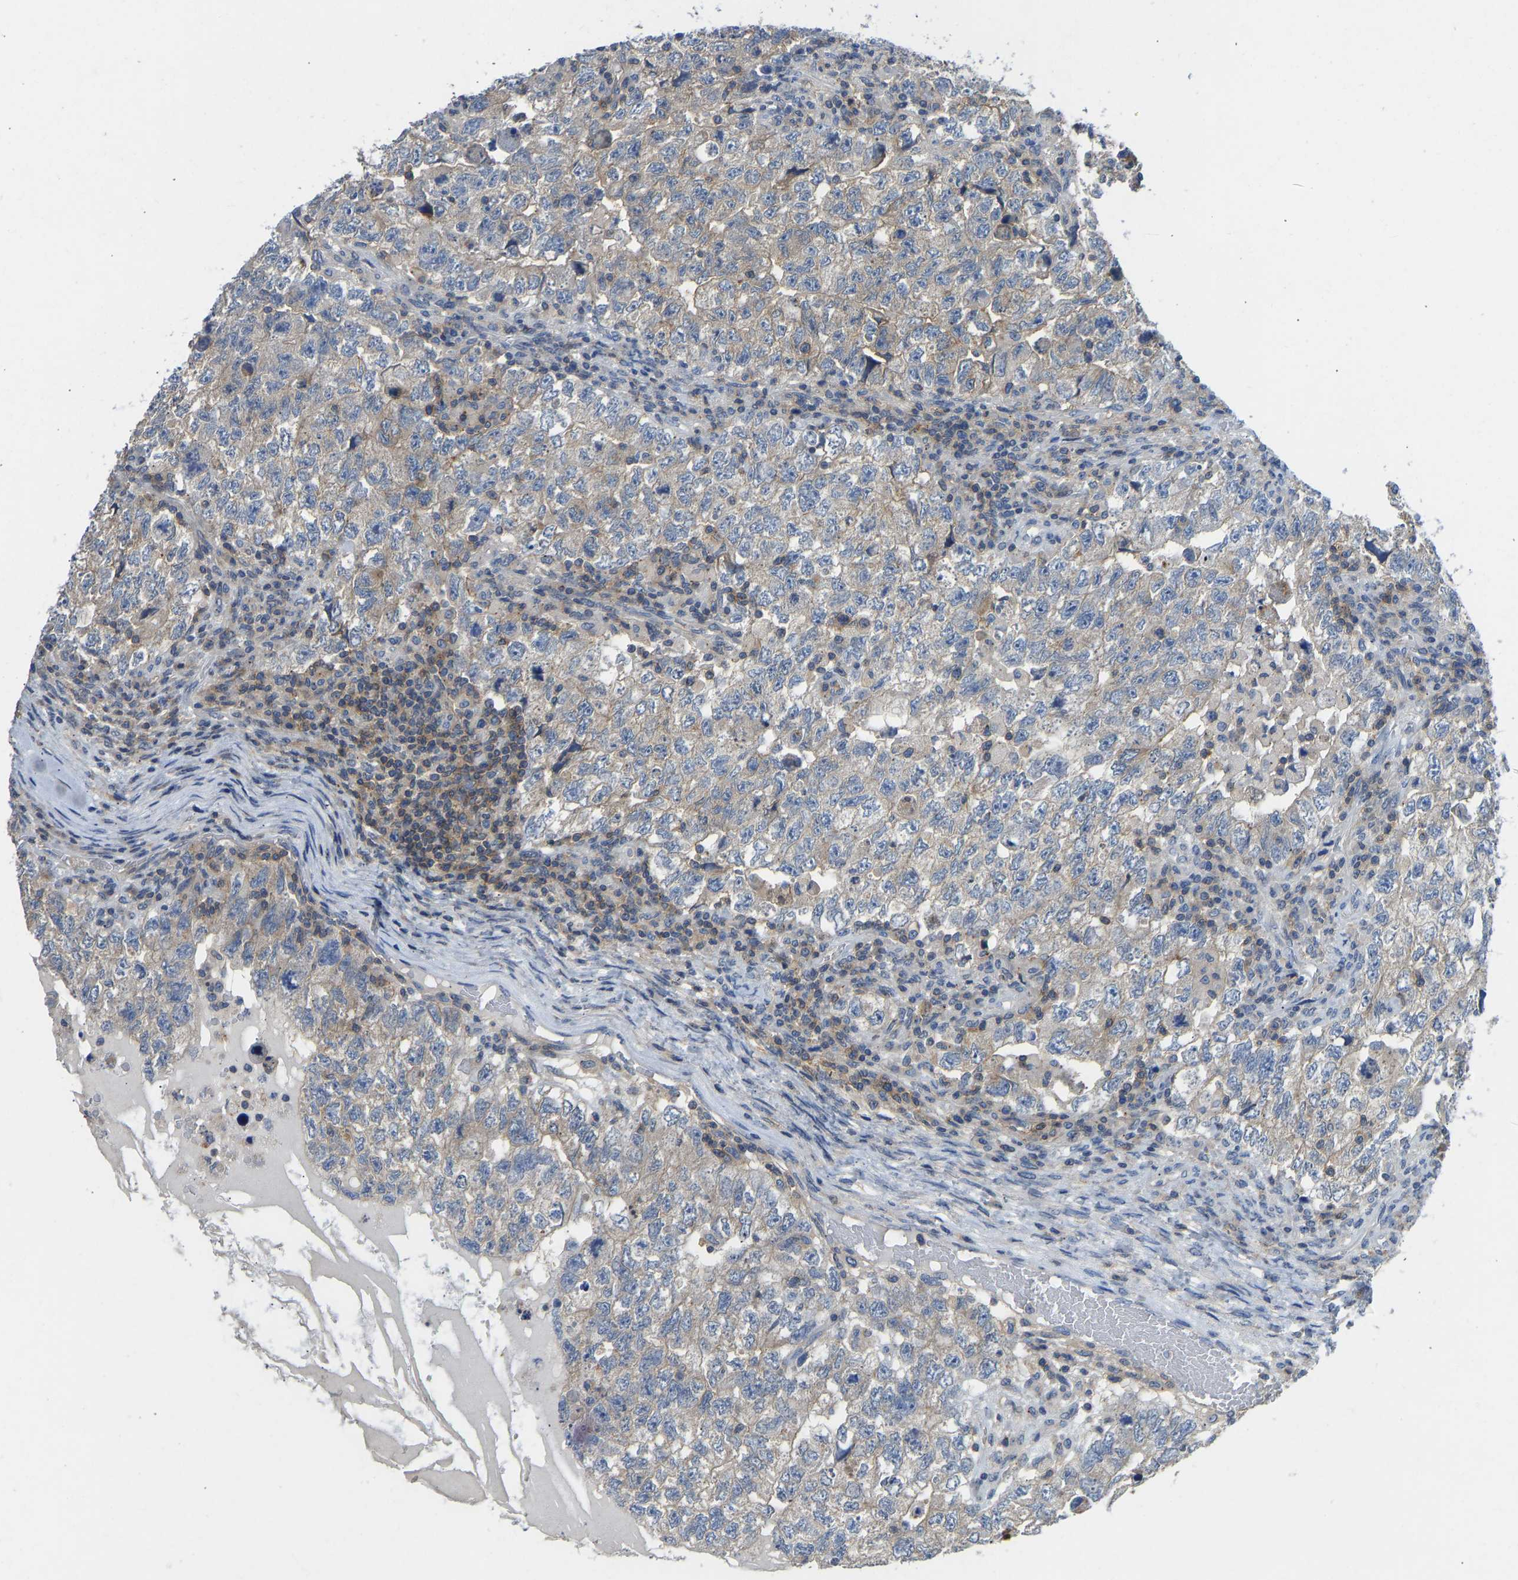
{"staining": {"intensity": "moderate", "quantity": "25%-75%", "location": "cytoplasmic/membranous"}, "tissue": "testis cancer", "cell_type": "Tumor cells", "image_type": "cancer", "snomed": [{"axis": "morphology", "description": "Carcinoma, Embryonal, NOS"}, {"axis": "topography", "description": "Testis"}], "caption": "Testis embryonal carcinoma was stained to show a protein in brown. There is medium levels of moderate cytoplasmic/membranous staining in about 25%-75% of tumor cells.", "gene": "NDRG3", "patient": {"sex": "male", "age": 36}}